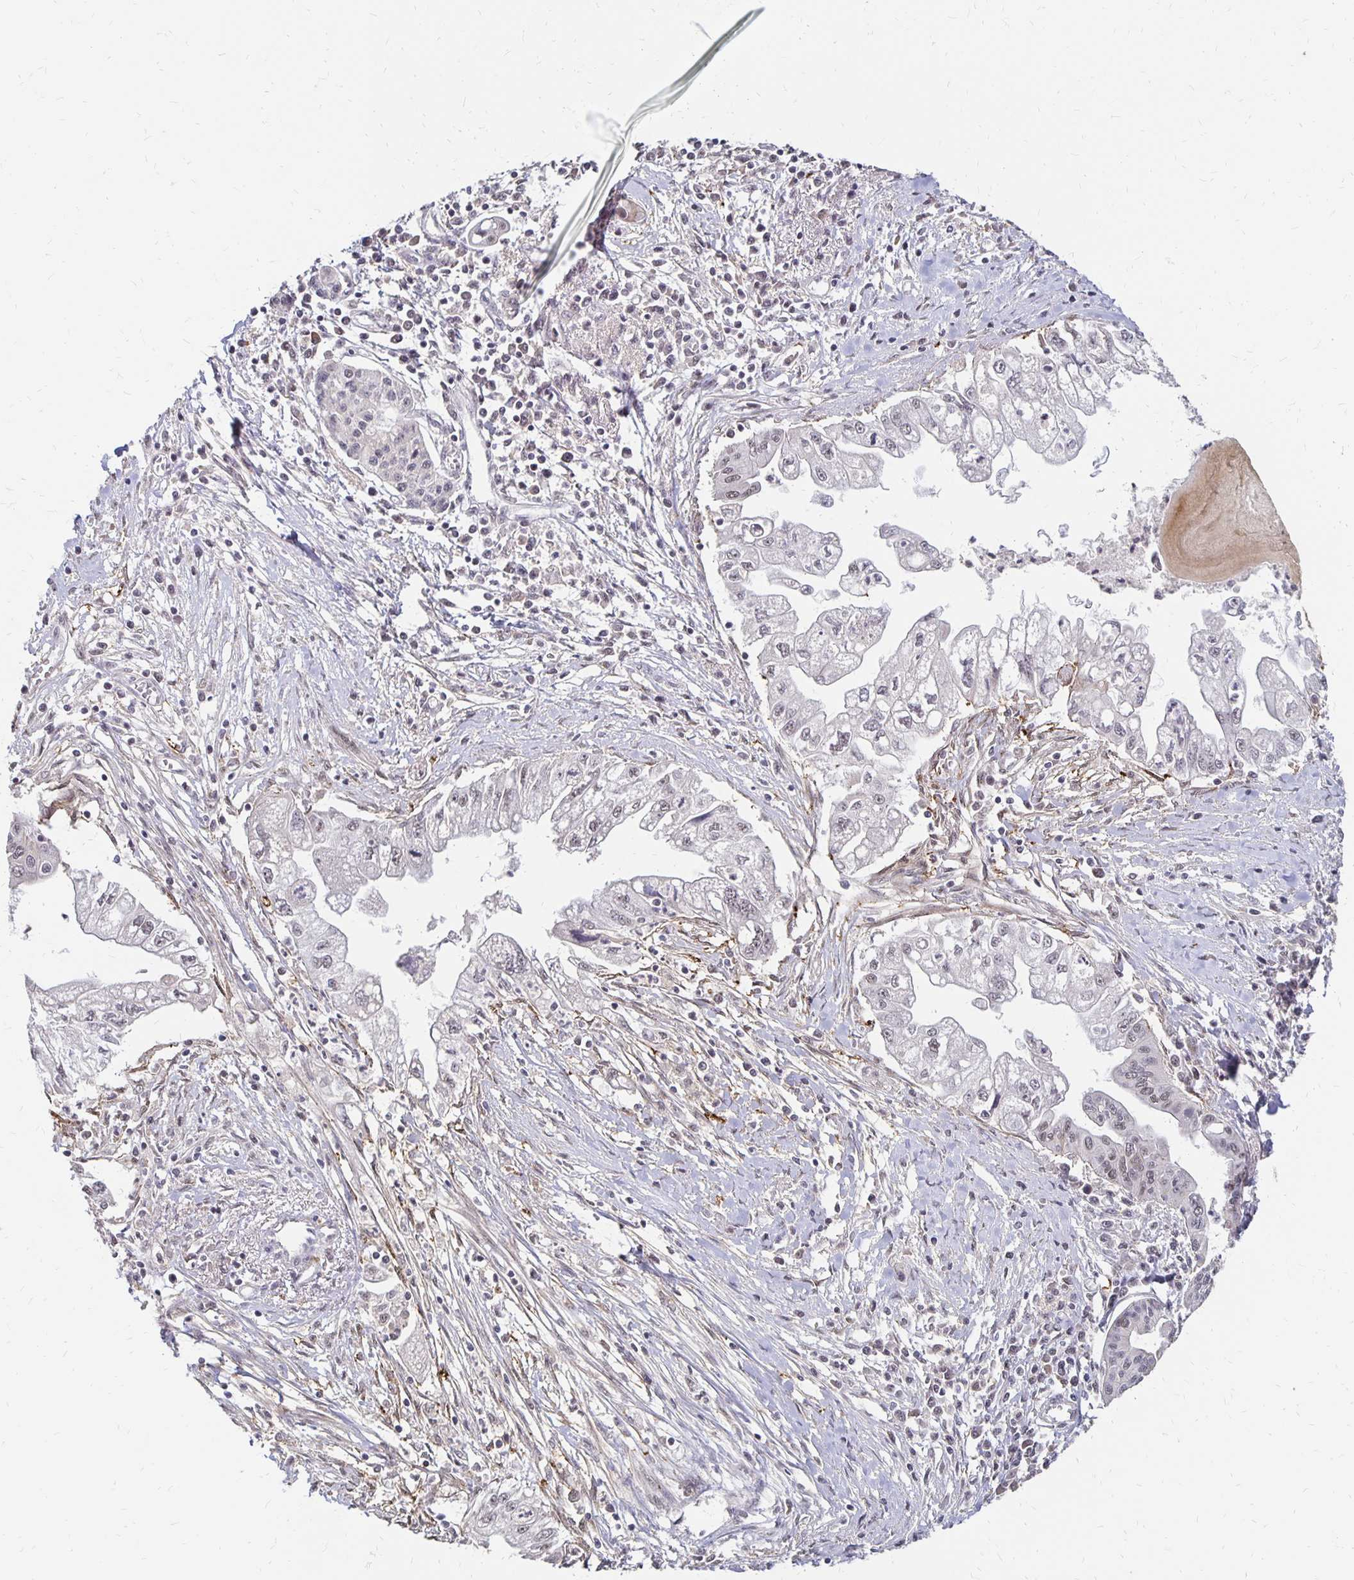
{"staining": {"intensity": "negative", "quantity": "none", "location": "none"}, "tissue": "pancreatic cancer", "cell_type": "Tumor cells", "image_type": "cancer", "snomed": [{"axis": "morphology", "description": "Adenocarcinoma, NOS"}, {"axis": "topography", "description": "Pancreas"}], "caption": "Human adenocarcinoma (pancreatic) stained for a protein using immunohistochemistry (IHC) demonstrates no expression in tumor cells.", "gene": "CLASRP", "patient": {"sex": "male", "age": 70}}